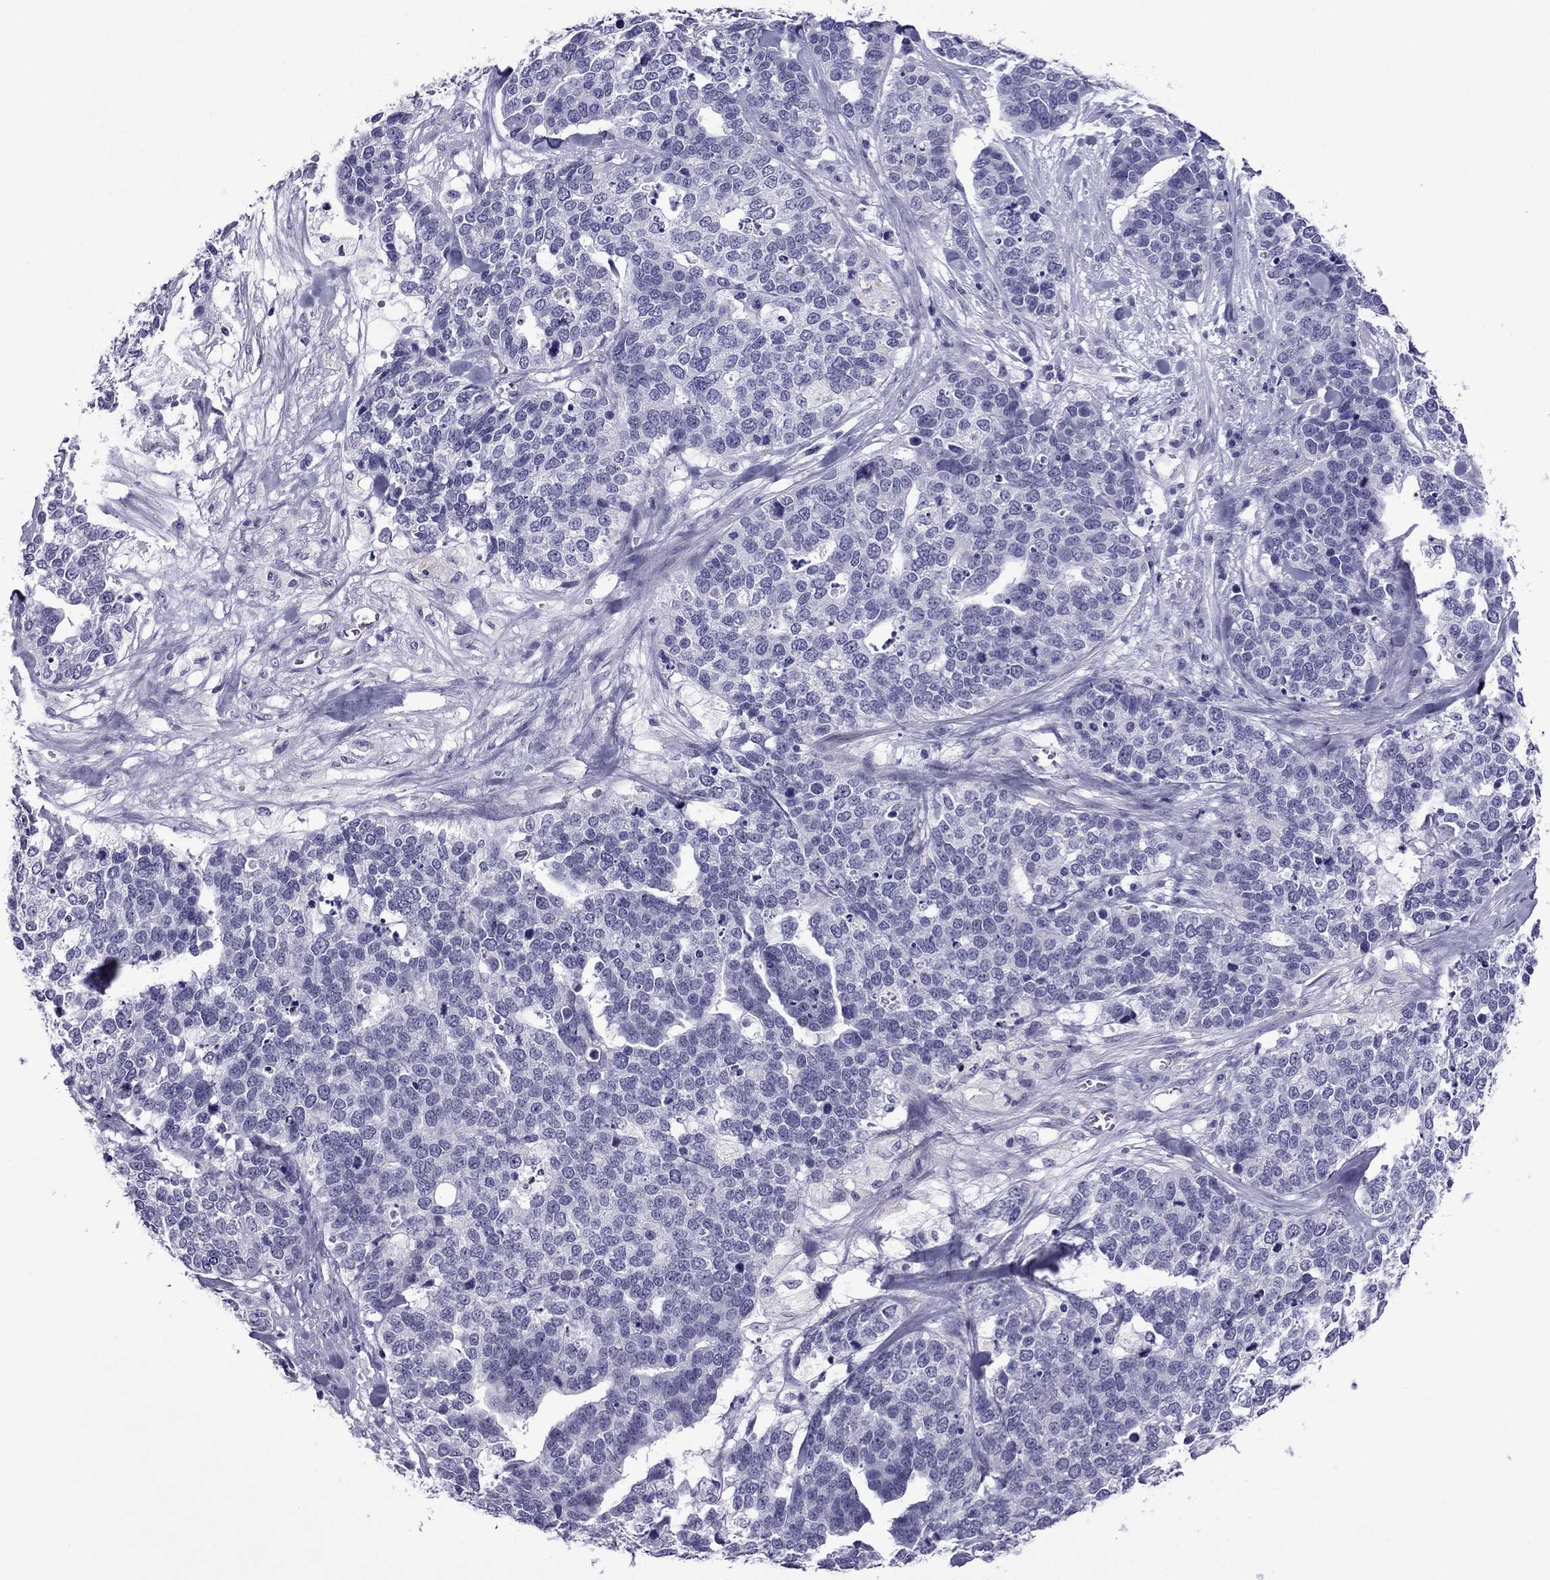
{"staining": {"intensity": "negative", "quantity": "none", "location": "none"}, "tissue": "ovarian cancer", "cell_type": "Tumor cells", "image_type": "cancer", "snomed": [{"axis": "morphology", "description": "Carcinoma, endometroid"}, {"axis": "topography", "description": "Ovary"}], "caption": "Immunohistochemistry (IHC) of human ovarian cancer (endometroid carcinoma) displays no expression in tumor cells.", "gene": "MYLK3", "patient": {"sex": "female", "age": 65}}